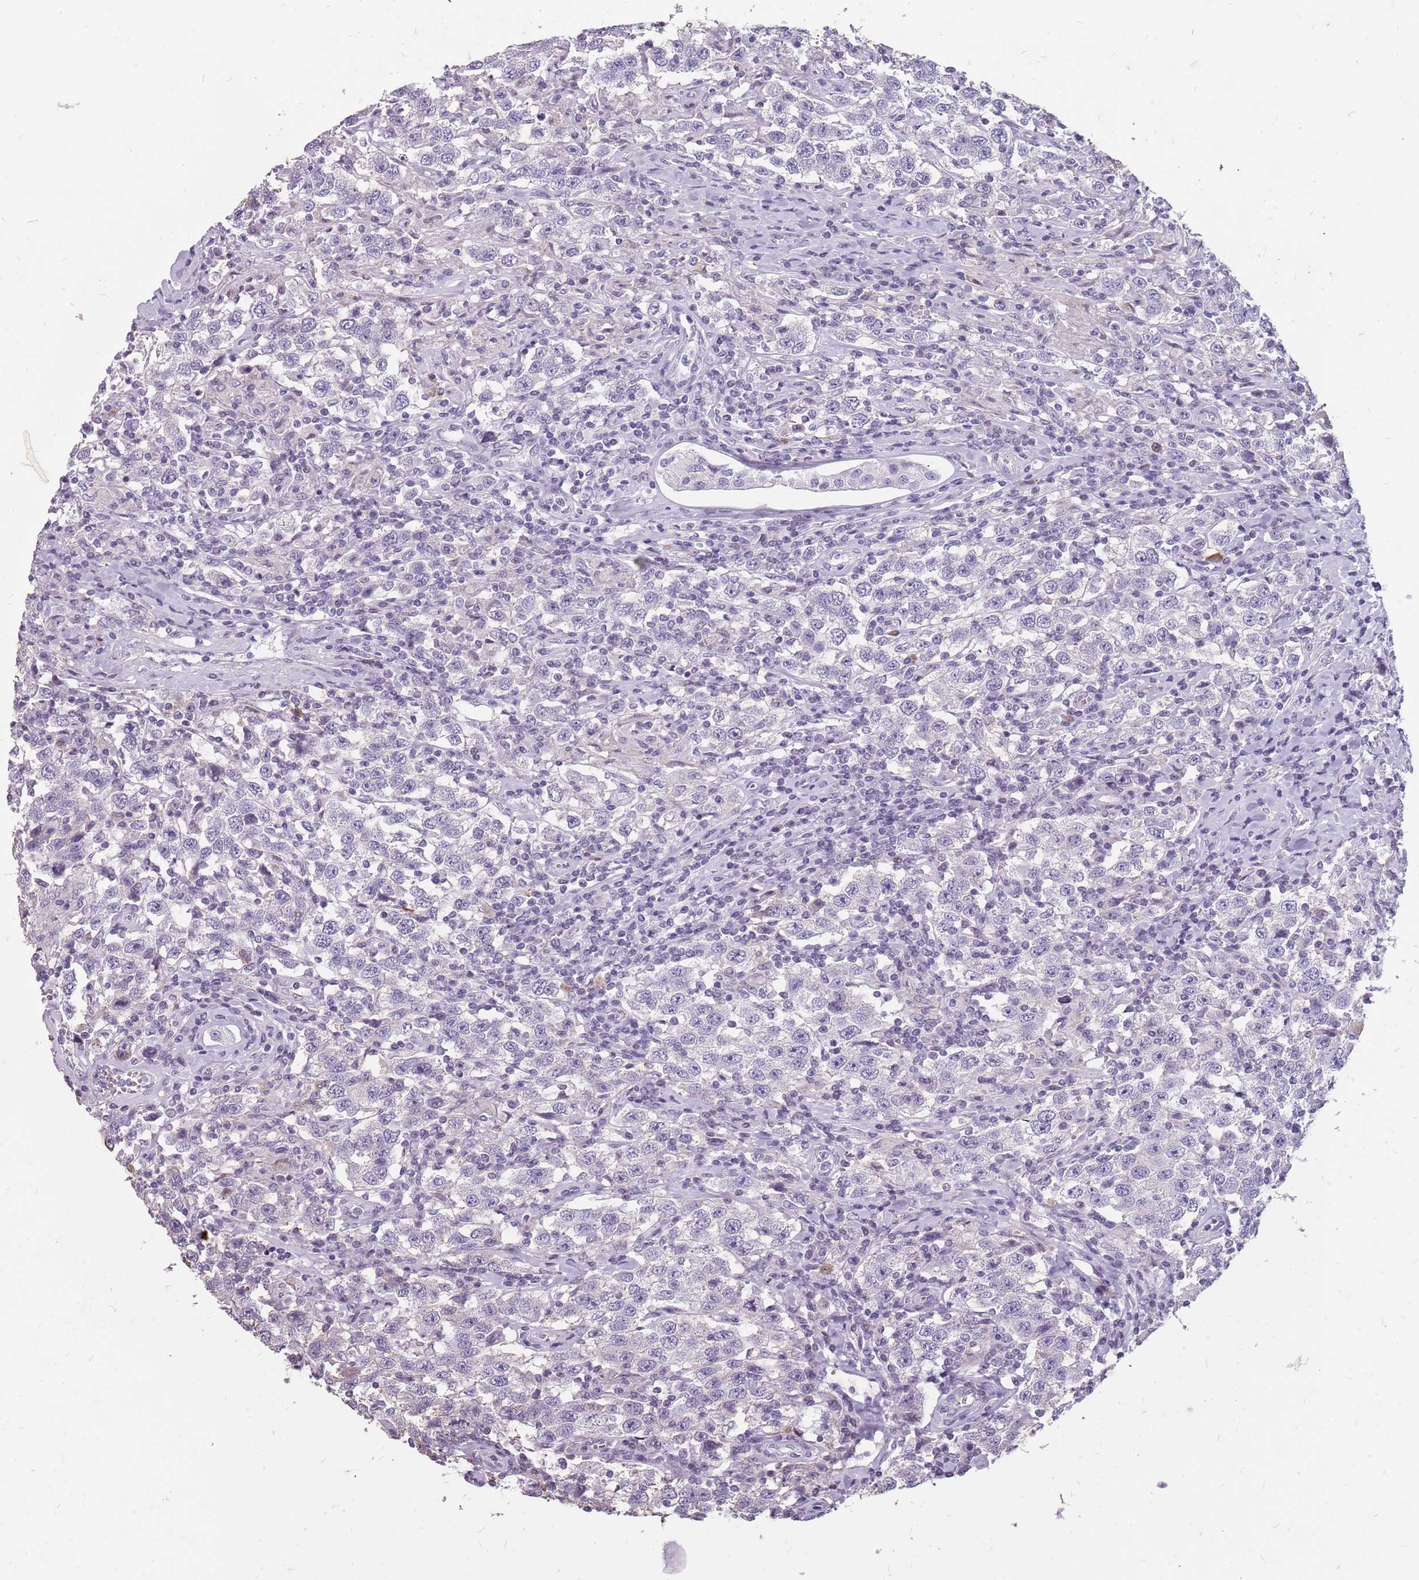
{"staining": {"intensity": "negative", "quantity": "none", "location": "none"}, "tissue": "testis cancer", "cell_type": "Tumor cells", "image_type": "cancer", "snomed": [{"axis": "morphology", "description": "Seminoma, NOS"}, {"axis": "topography", "description": "Testis"}], "caption": "Immunohistochemical staining of testis seminoma shows no significant expression in tumor cells. (Immunohistochemistry, brightfield microscopy, high magnification).", "gene": "NEK6", "patient": {"sex": "male", "age": 41}}